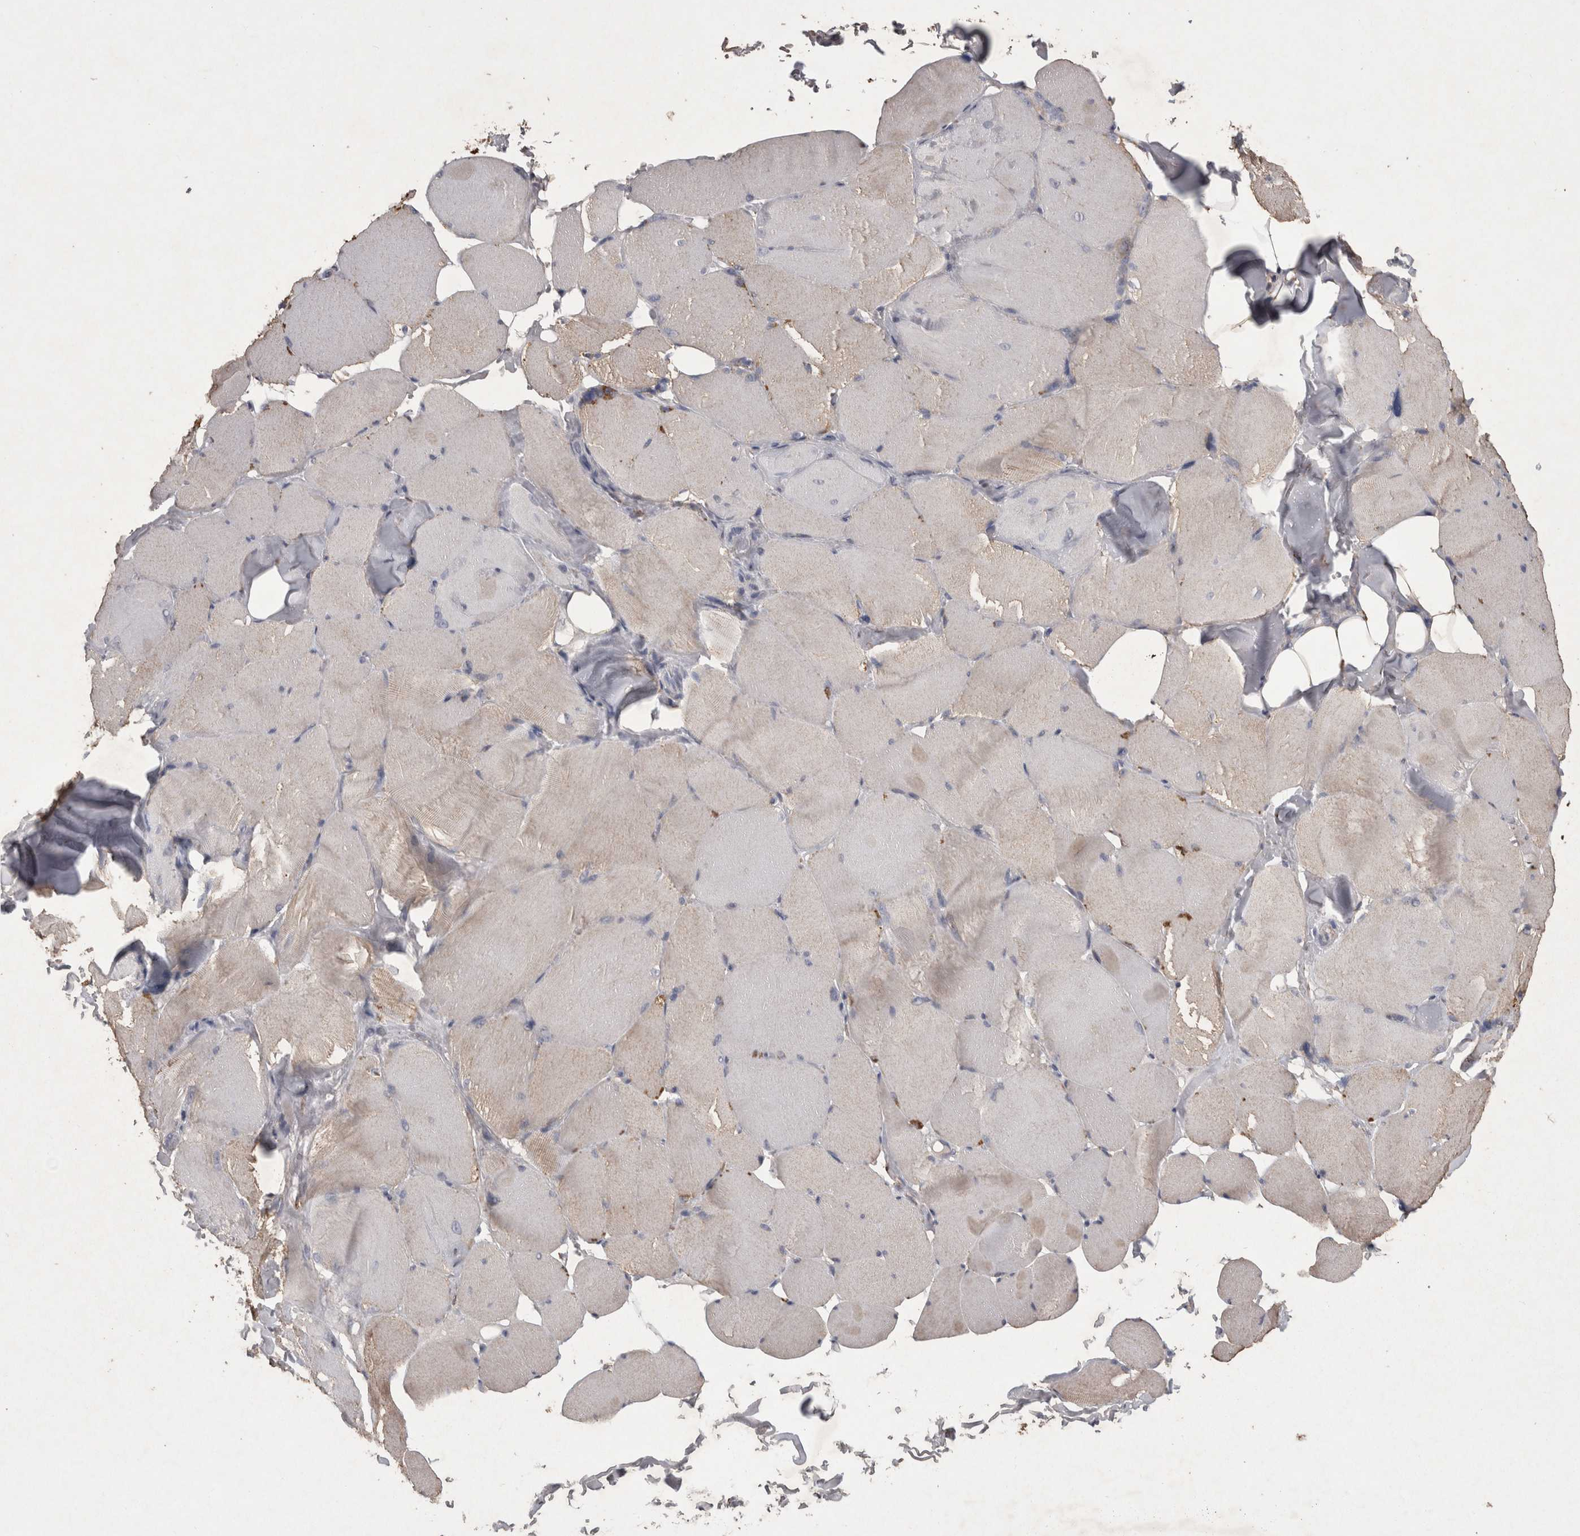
{"staining": {"intensity": "weak", "quantity": "<25%", "location": "cytoplasmic/membranous"}, "tissue": "skeletal muscle", "cell_type": "Myocytes", "image_type": "normal", "snomed": [{"axis": "morphology", "description": "Normal tissue, NOS"}, {"axis": "topography", "description": "Skin"}, {"axis": "topography", "description": "Skeletal muscle"}], "caption": "Myocytes show no significant protein expression in benign skeletal muscle. (DAB (3,3'-diaminobenzidine) immunohistochemistry visualized using brightfield microscopy, high magnification).", "gene": "DKK3", "patient": {"sex": "male", "age": 83}}